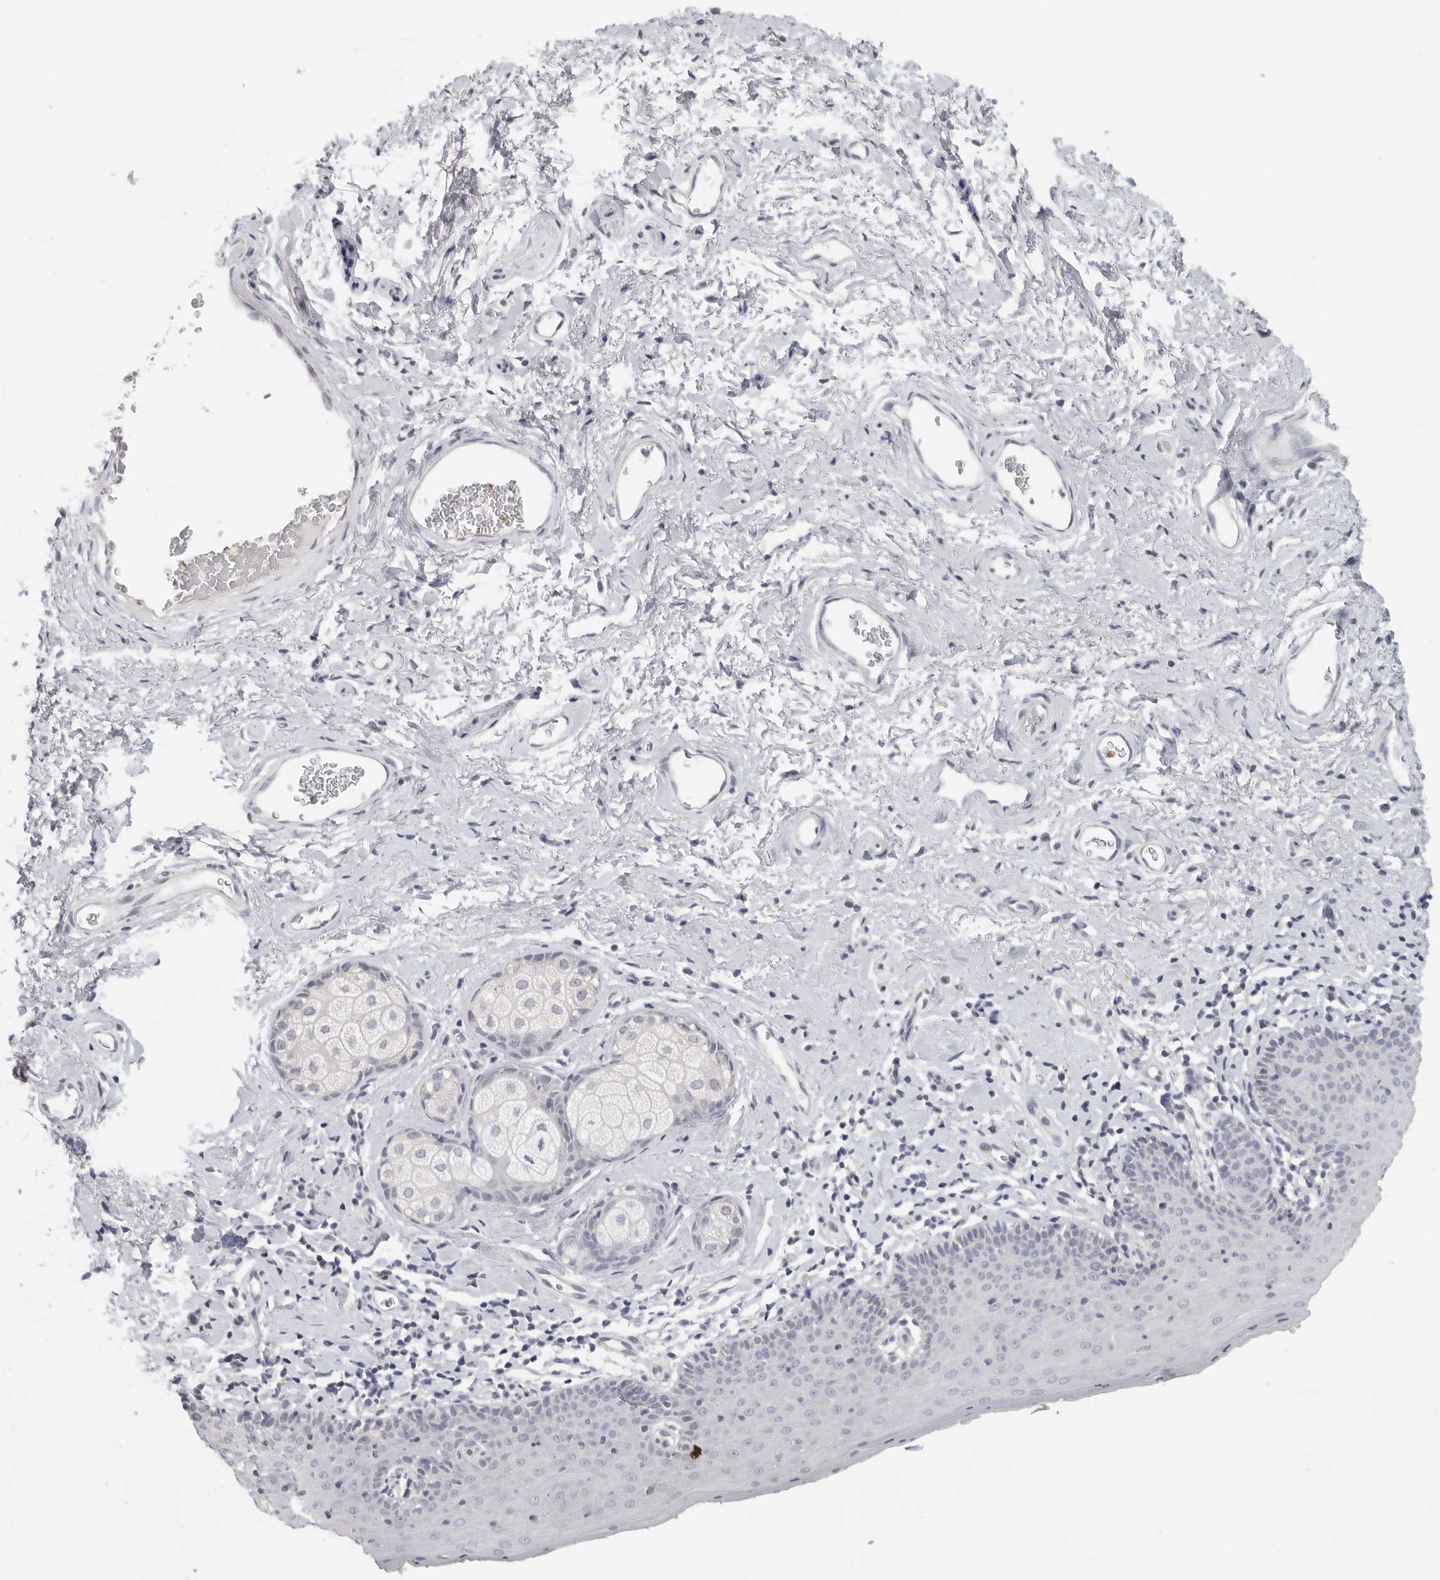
{"staining": {"intensity": "negative", "quantity": "none", "location": "none"}, "tissue": "skin", "cell_type": "Epidermal cells", "image_type": "normal", "snomed": [{"axis": "morphology", "description": "Normal tissue, NOS"}, {"axis": "topography", "description": "Vulva"}], "caption": "Human skin stained for a protein using IHC shows no staining in epidermal cells.", "gene": "DNAJC11", "patient": {"sex": "female", "age": 66}}